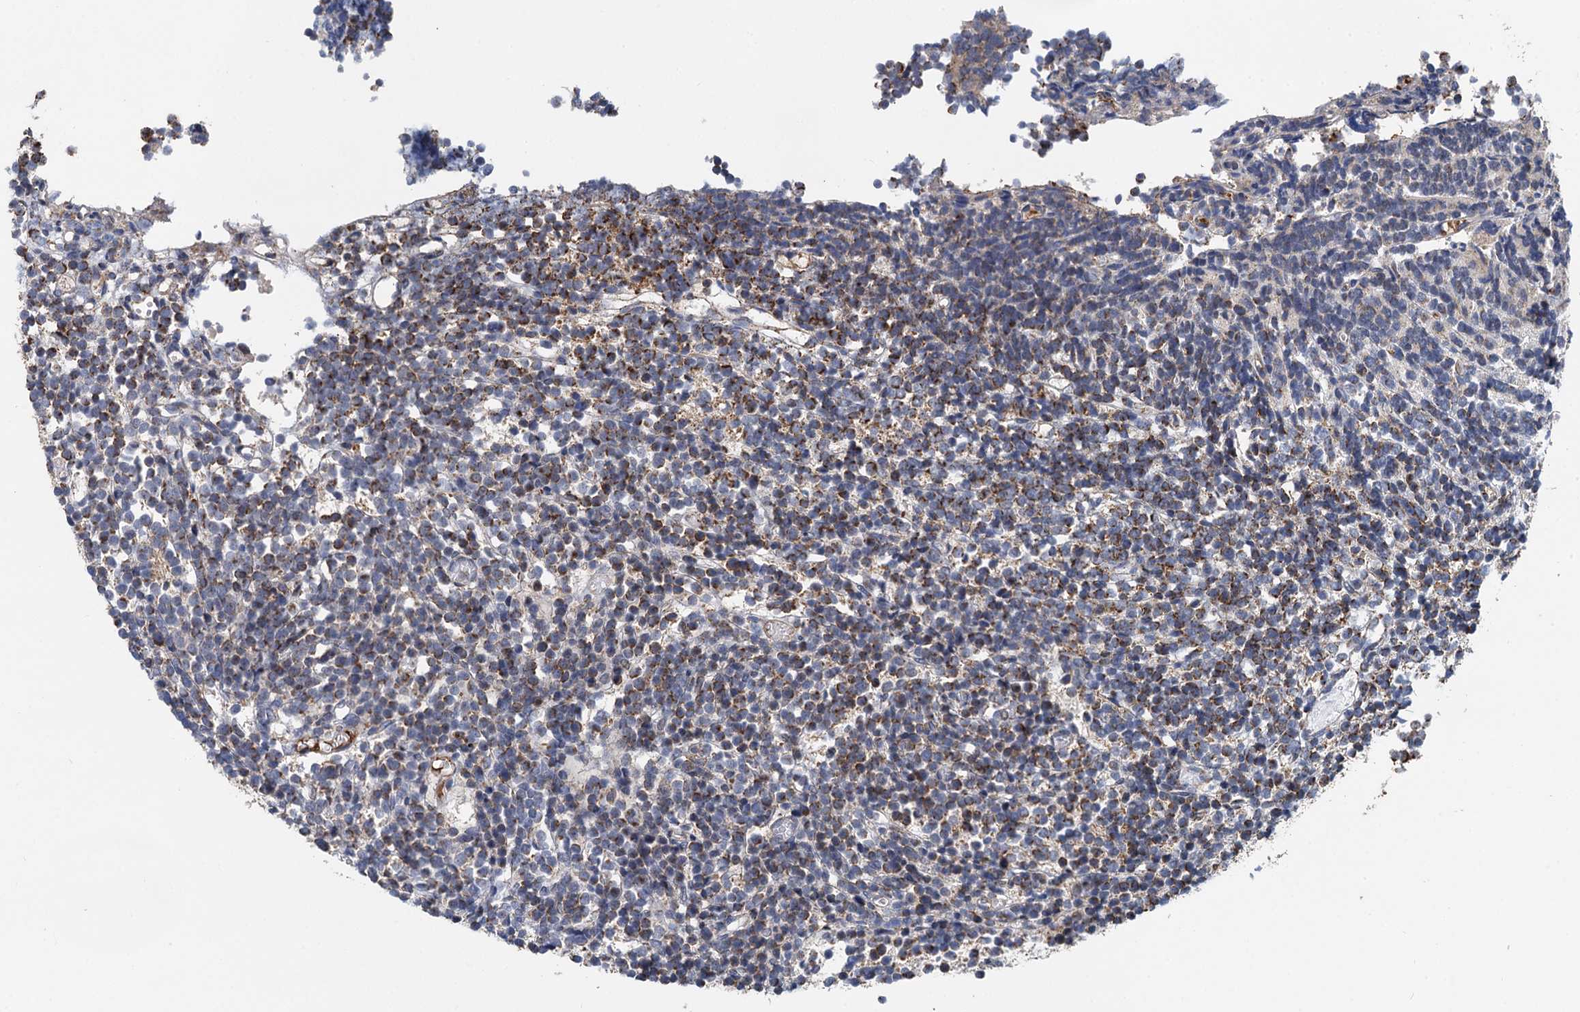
{"staining": {"intensity": "moderate", "quantity": ">75%", "location": "cytoplasmic/membranous"}, "tissue": "glioma", "cell_type": "Tumor cells", "image_type": "cancer", "snomed": [{"axis": "morphology", "description": "Glioma, malignant, Low grade"}, {"axis": "topography", "description": "Brain"}], "caption": "Moderate cytoplasmic/membranous positivity for a protein is appreciated in approximately >75% of tumor cells of glioma using IHC.", "gene": "SPRYD3", "patient": {"sex": "female", "age": 1}}